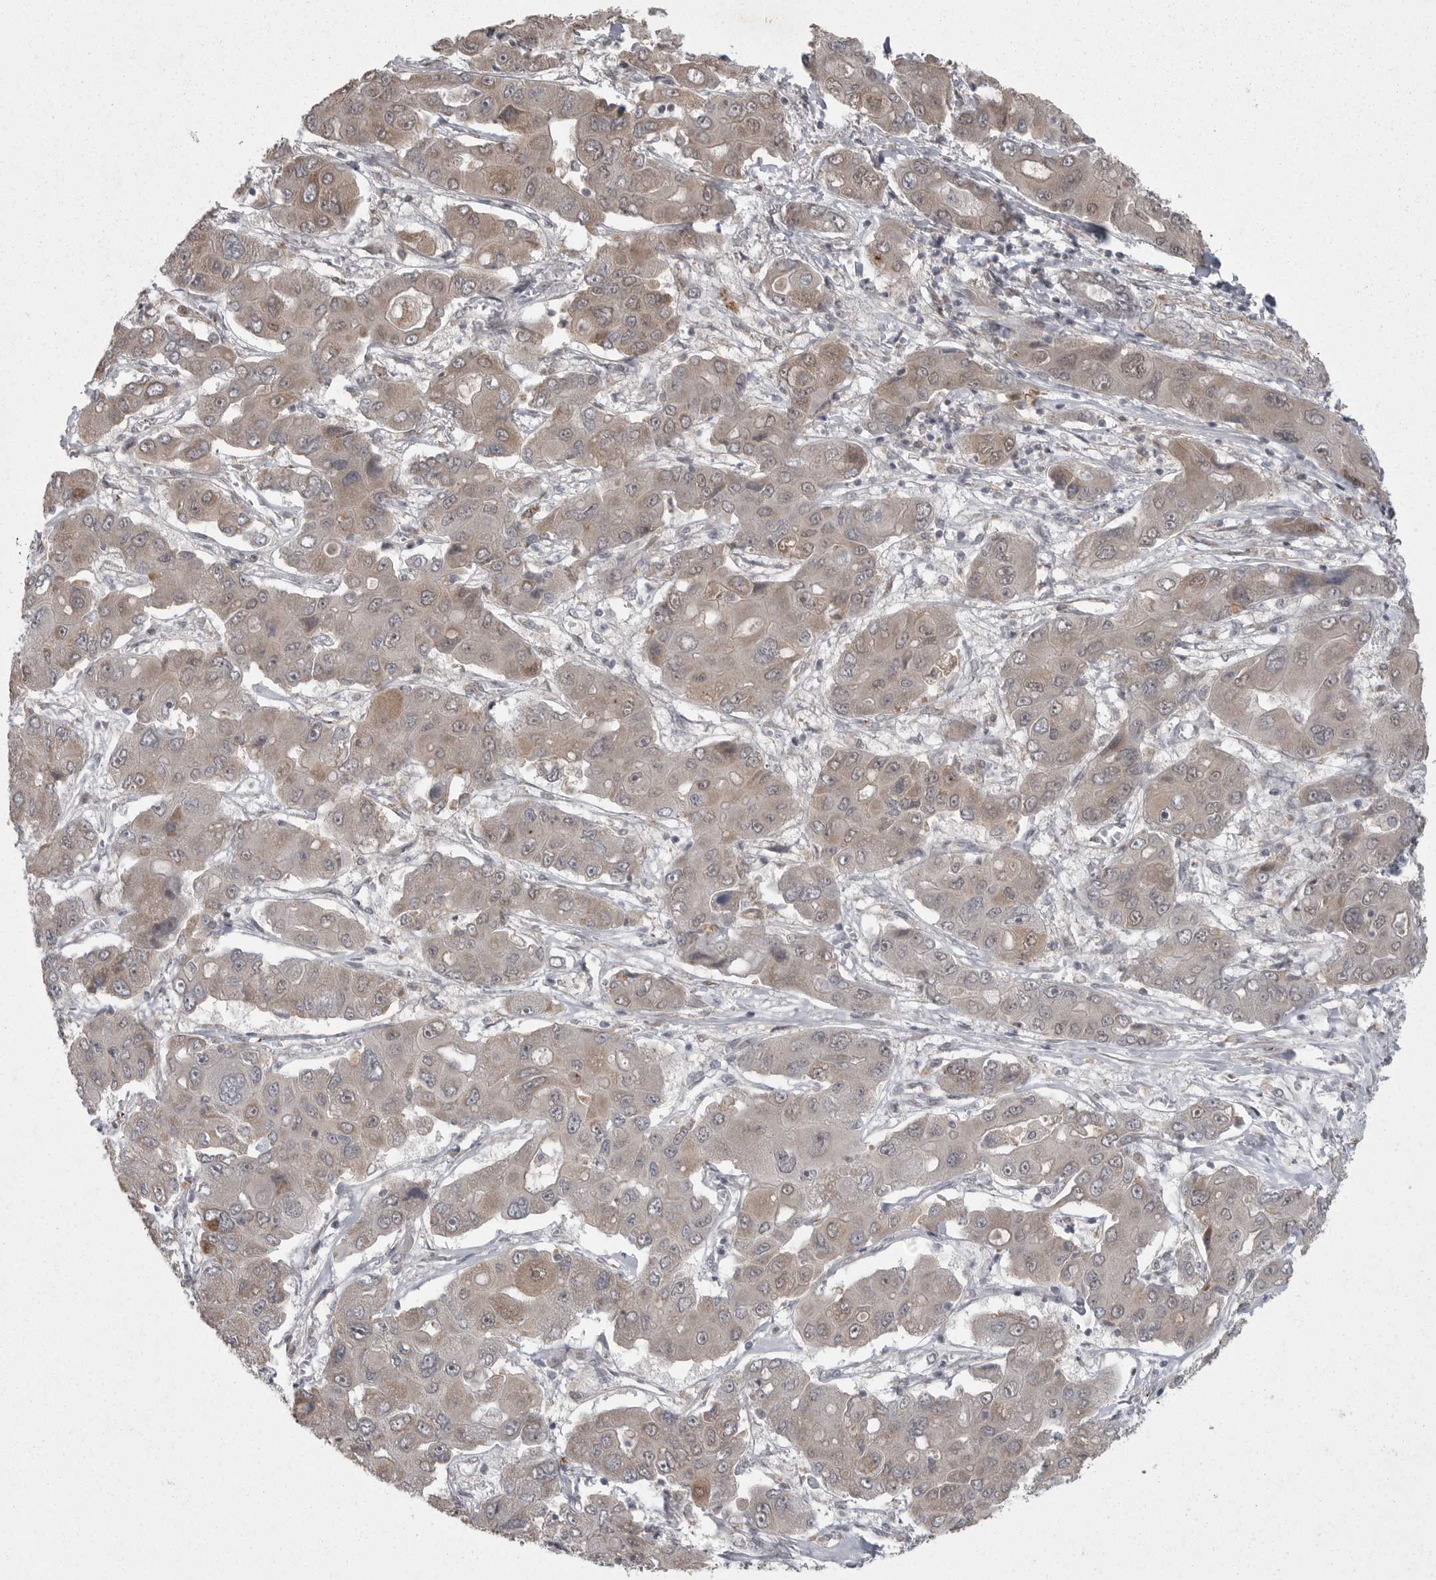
{"staining": {"intensity": "weak", "quantity": "<25%", "location": "cytoplasmic/membranous"}, "tissue": "liver cancer", "cell_type": "Tumor cells", "image_type": "cancer", "snomed": [{"axis": "morphology", "description": "Cholangiocarcinoma"}, {"axis": "topography", "description": "Liver"}], "caption": "This micrograph is of liver cancer (cholangiocarcinoma) stained with immunohistochemistry (IHC) to label a protein in brown with the nuclei are counter-stained blue. There is no positivity in tumor cells.", "gene": "PPP1R9A", "patient": {"sex": "male", "age": 67}}